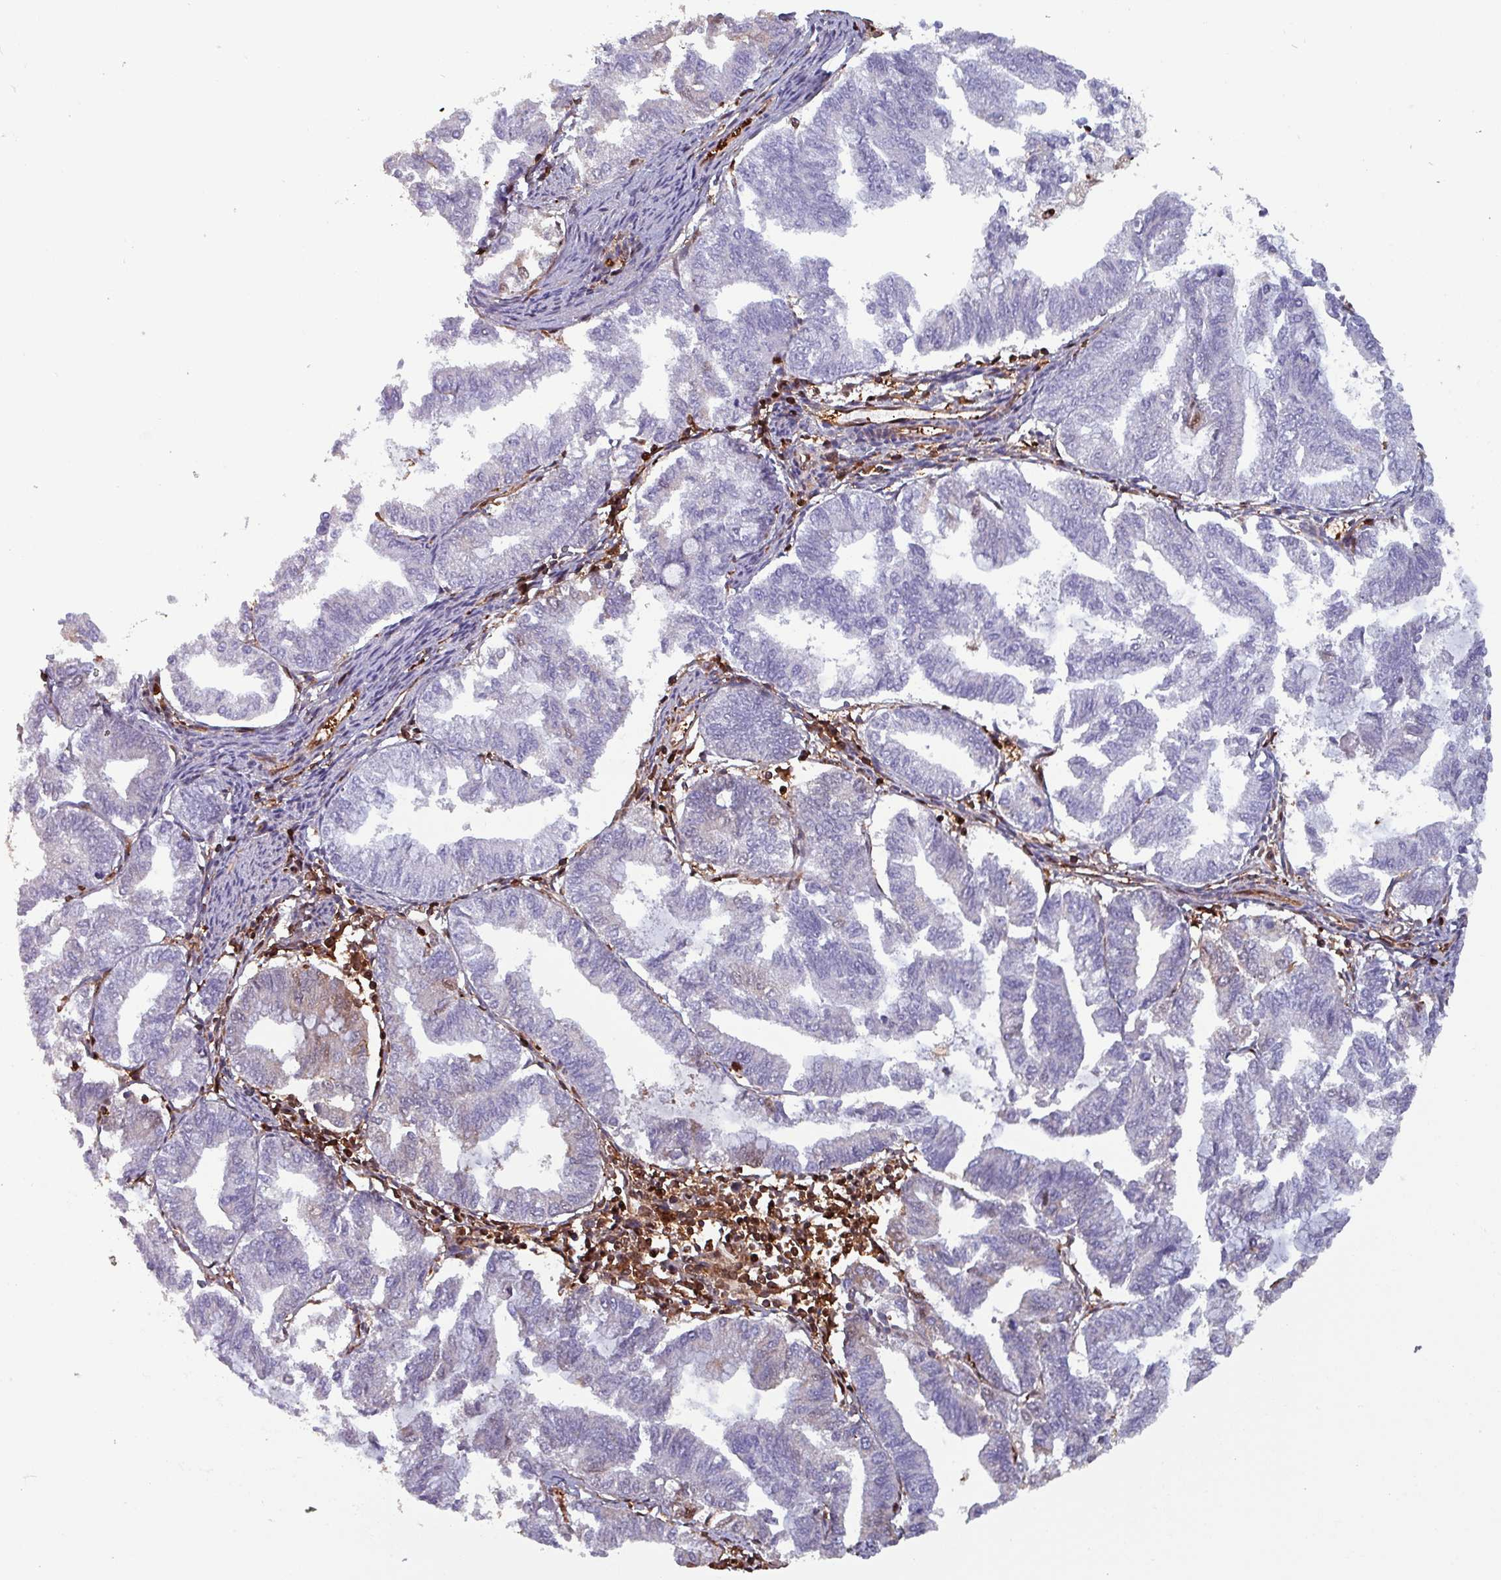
{"staining": {"intensity": "negative", "quantity": "none", "location": "none"}, "tissue": "endometrial cancer", "cell_type": "Tumor cells", "image_type": "cancer", "snomed": [{"axis": "morphology", "description": "Adenocarcinoma, NOS"}, {"axis": "topography", "description": "Endometrium"}], "caption": "Photomicrograph shows no significant protein staining in tumor cells of endometrial cancer (adenocarcinoma).", "gene": "PSMB8", "patient": {"sex": "female", "age": 79}}